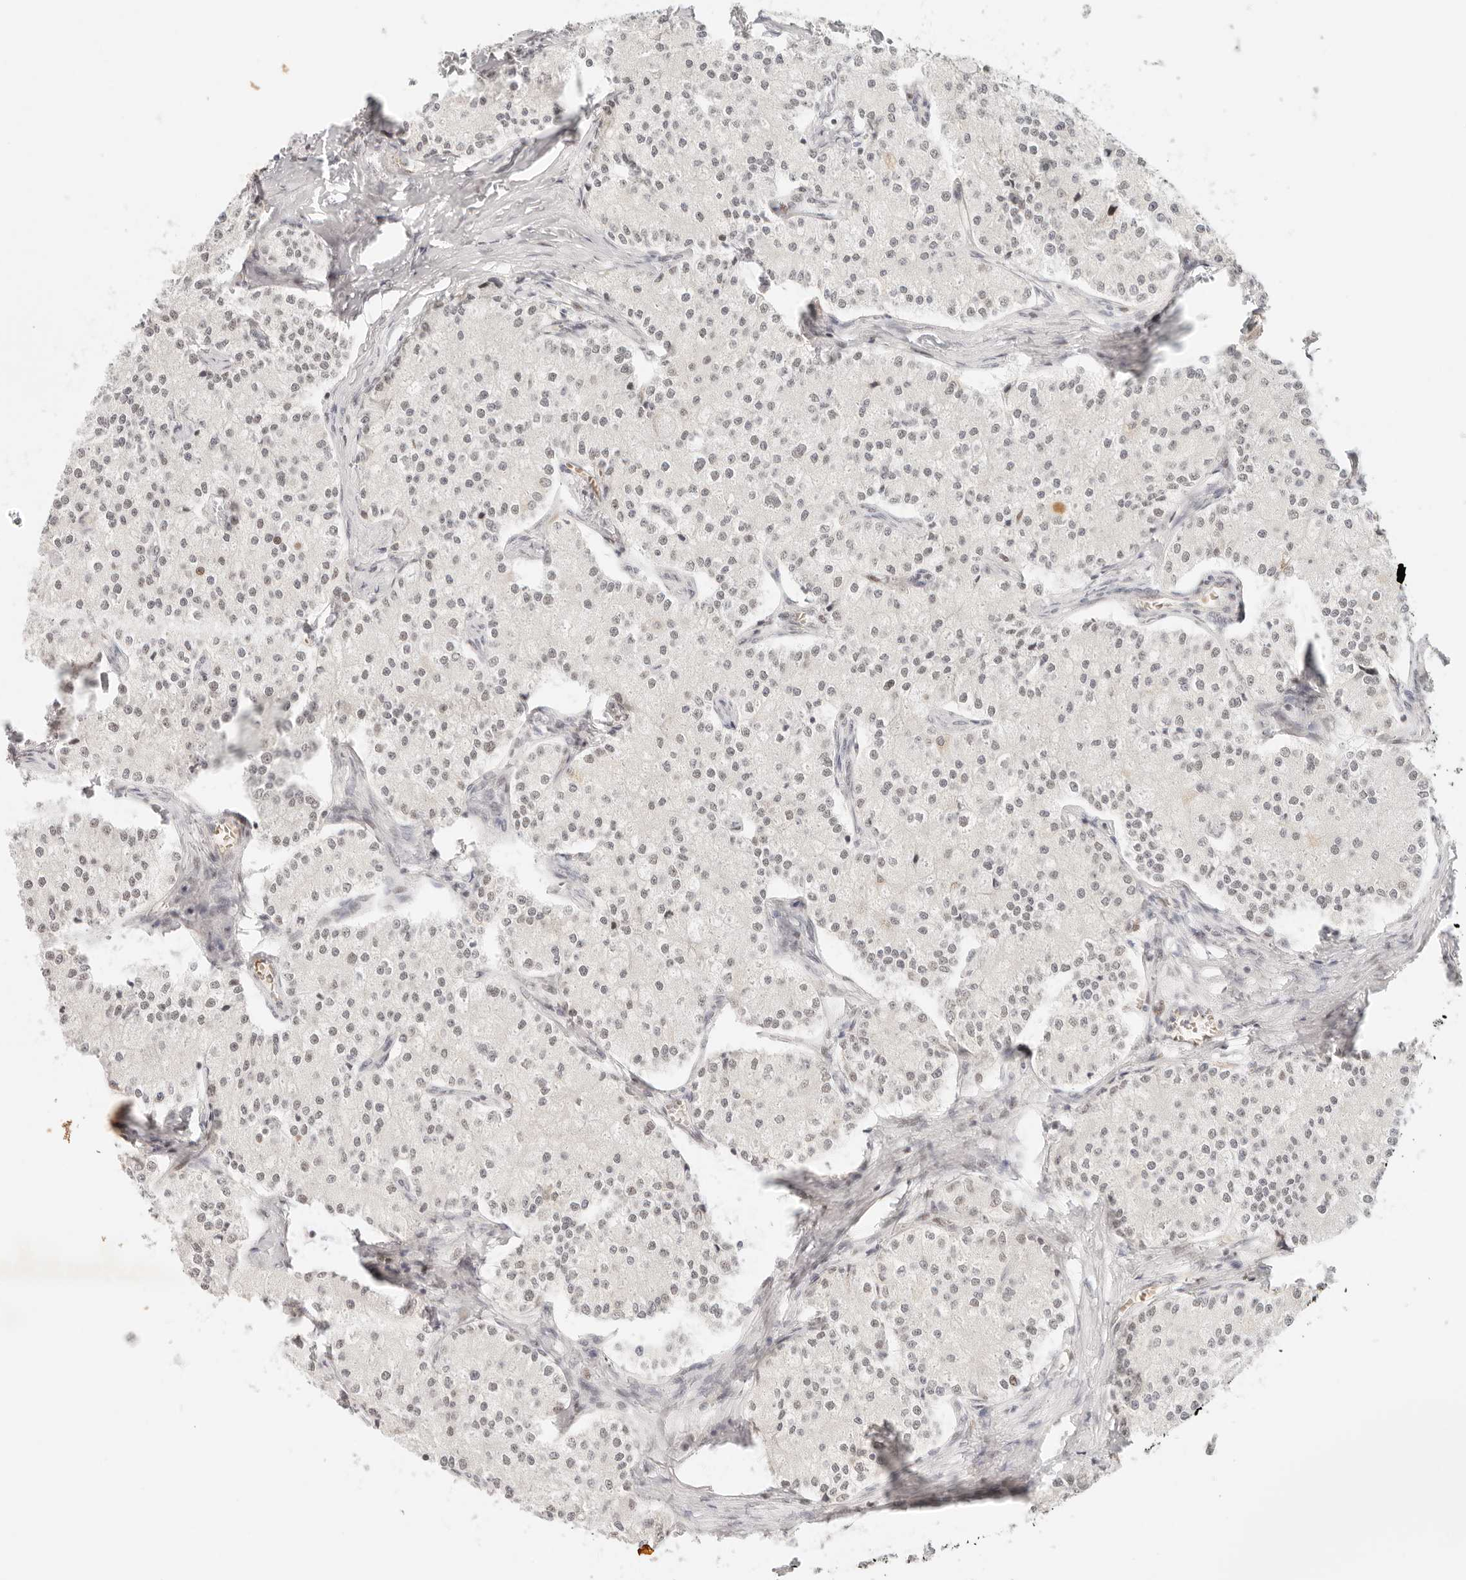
{"staining": {"intensity": "negative", "quantity": "none", "location": "none"}, "tissue": "carcinoid", "cell_type": "Tumor cells", "image_type": "cancer", "snomed": [{"axis": "morphology", "description": "Carcinoid, malignant, NOS"}, {"axis": "topography", "description": "Colon"}], "caption": "The histopathology image demonstrates no significant staining in tumor cells of malignant carcinoid.", "gene": "HOXC5", "patient": {"sex": "female", "age": 52}}